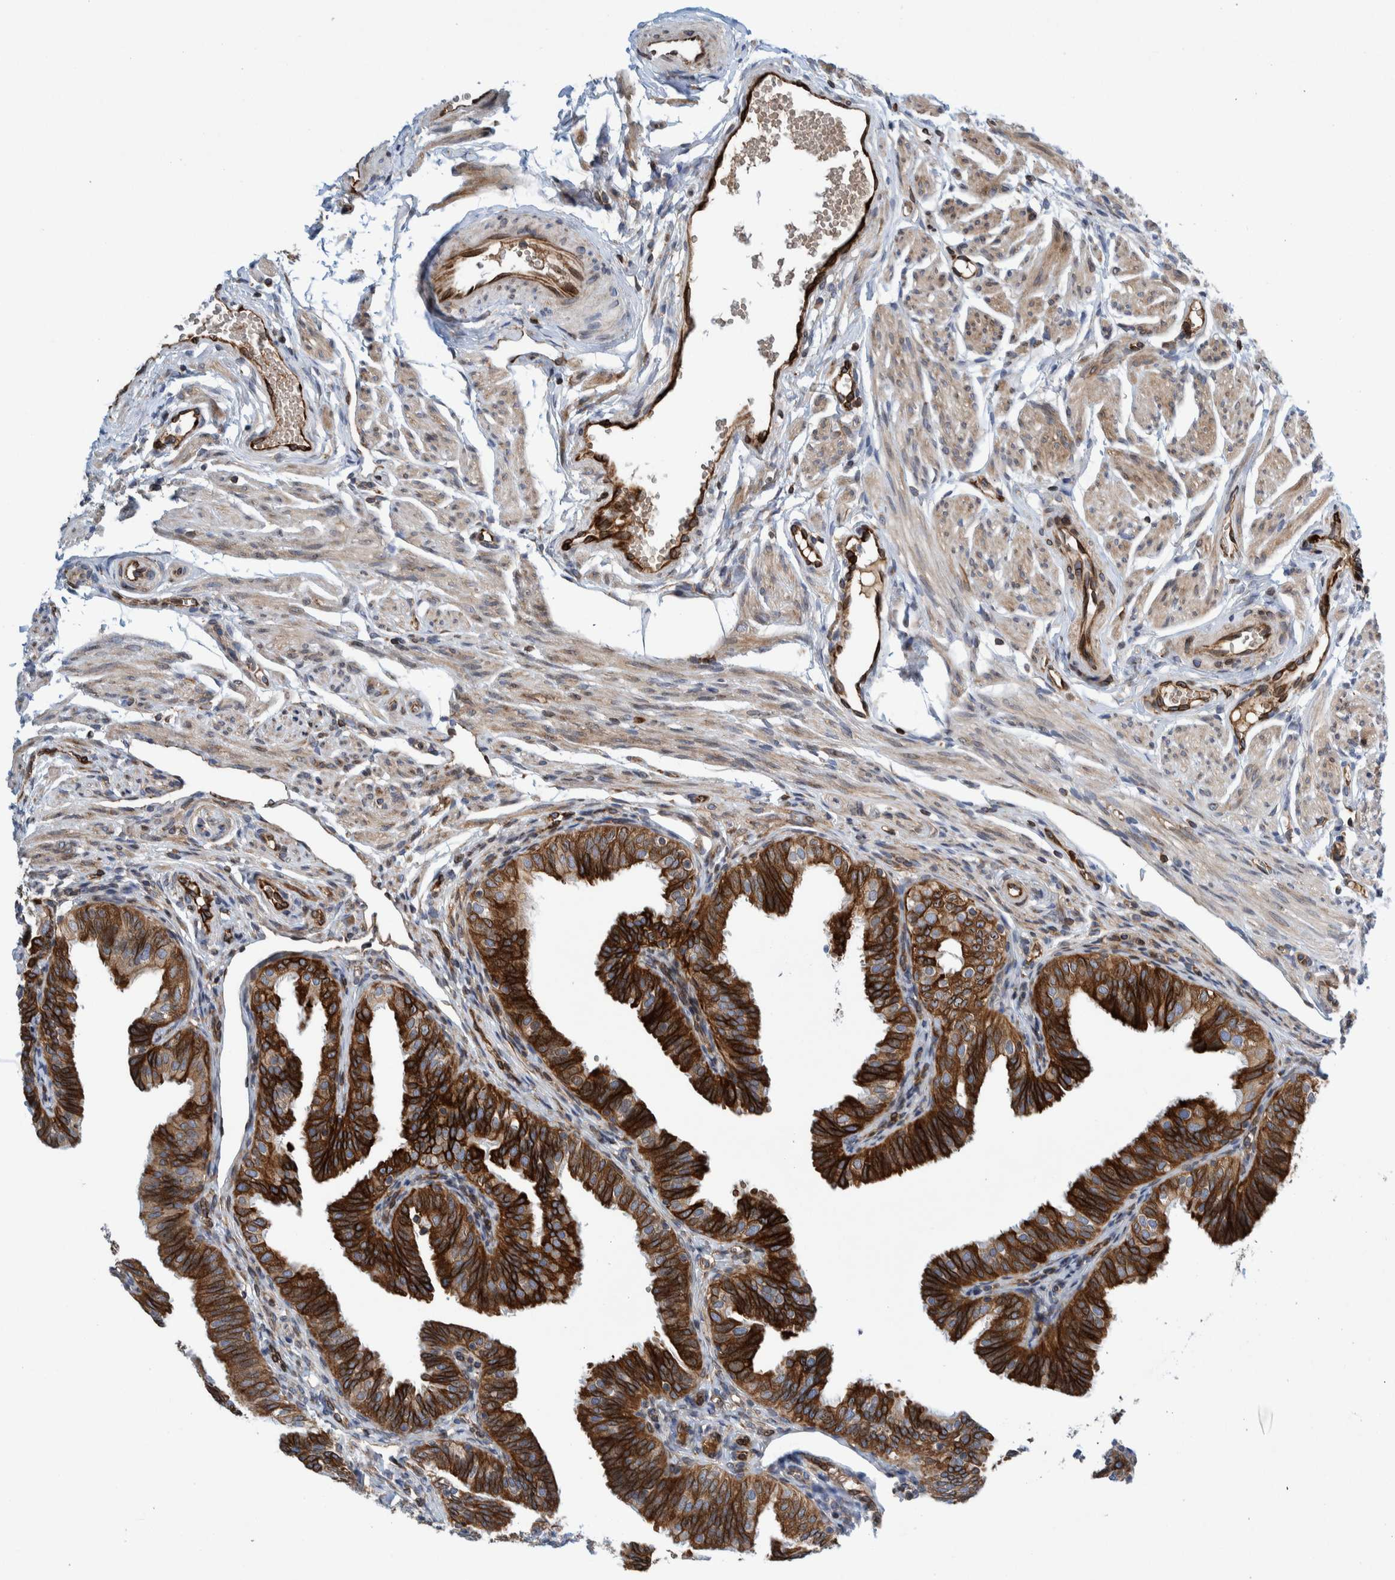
{"staining": {"intensity": "strong", "quantity": ">75%", "location": "cytoplasmic/membranous"}, "tissue": "fallopian tube", "cell_type": "Glandular cells", "image_type": "normal", "snomed": [{"axis": "morphology", "description": "Normal tissue, NOS"}, {"axis": "topography", "description": "Fallopian tube"}], "caption": "DAB immunohistochemical staining of unremarkable fallopian tube exhibits strong cytoplasmic/membranous protein staining in approximately >75% of glandular cells.", "gene": "THEM6", "patient": {"sex": "female", "age": 35}}